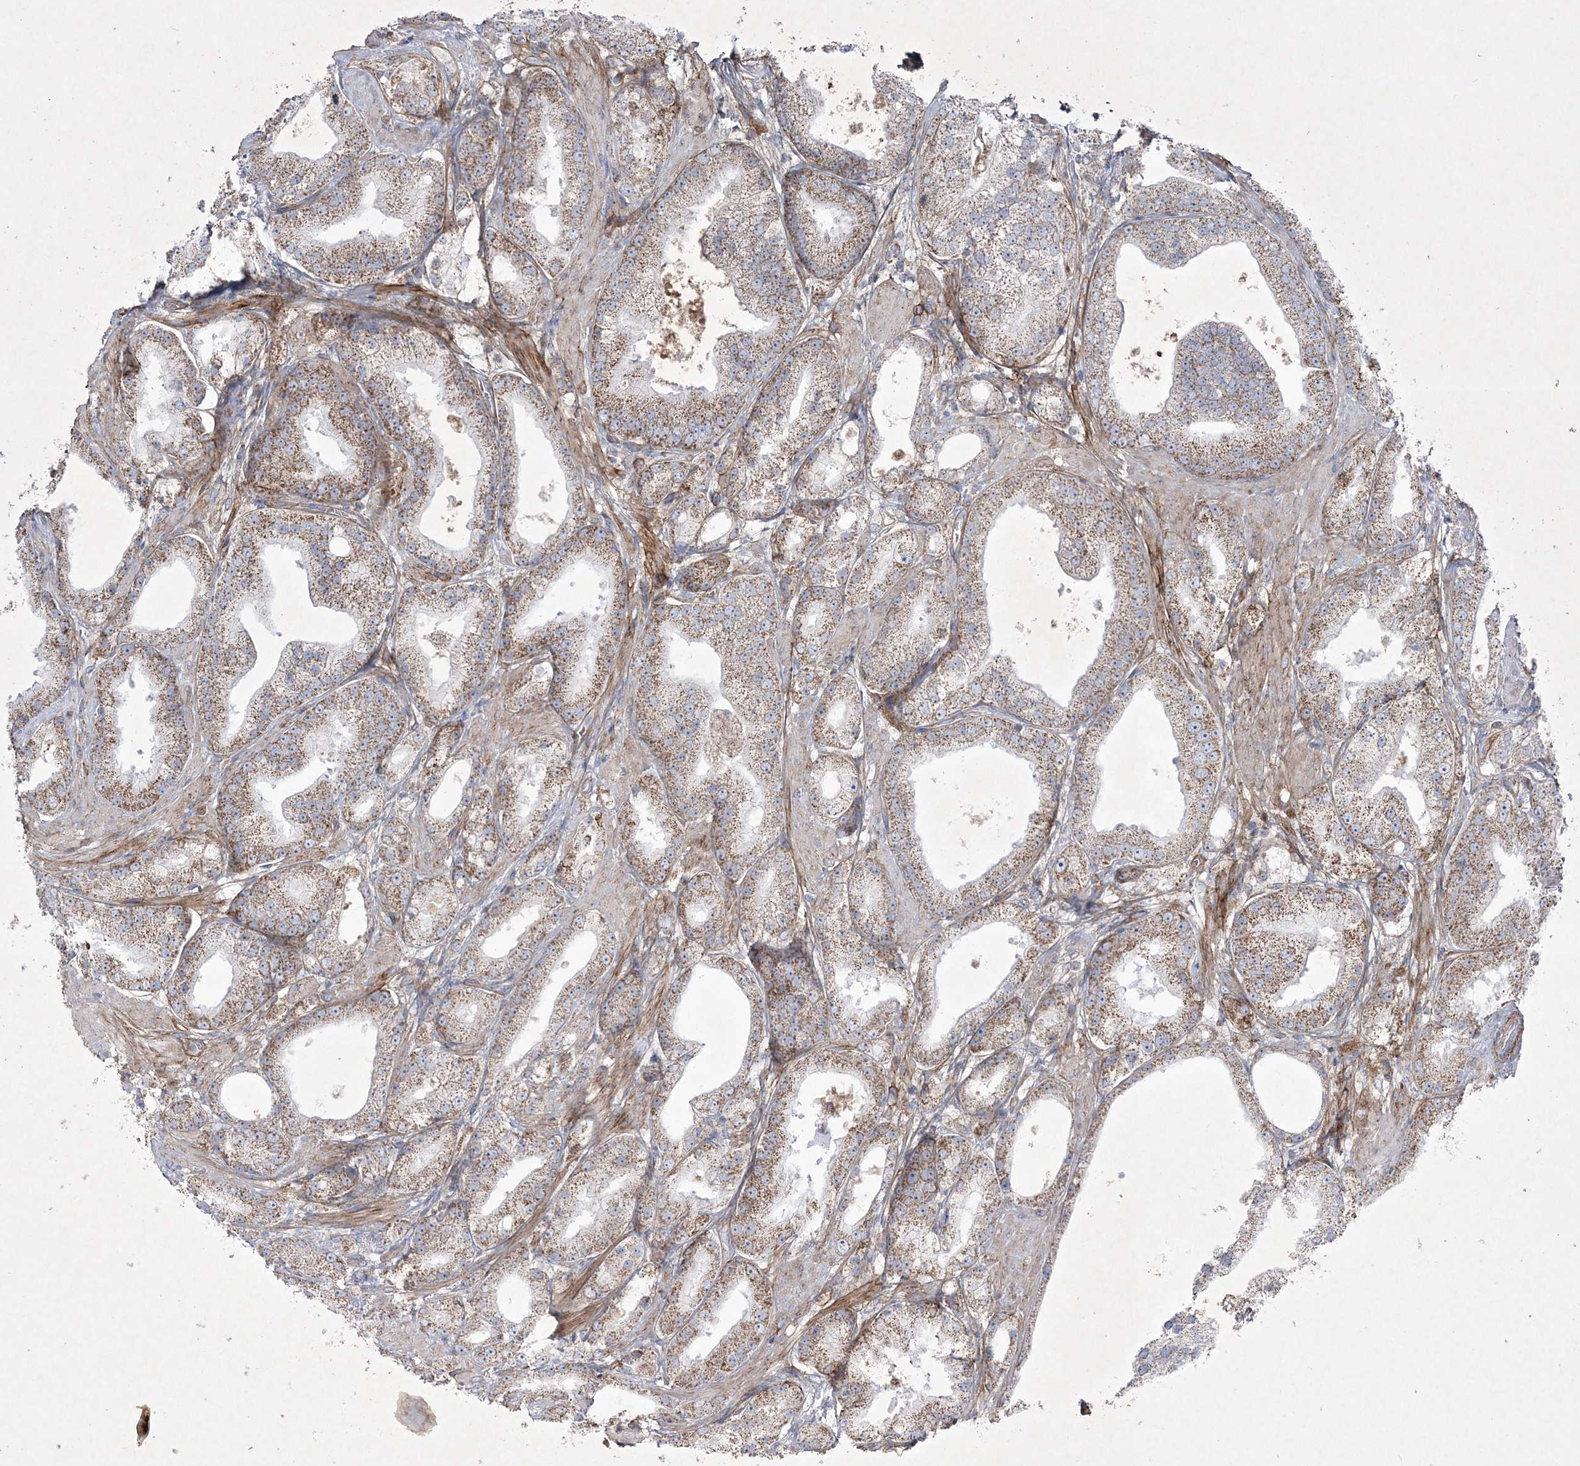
{"staining": {"intensity": "moderate", "quantity": ">75%", "location": "cytoplasmic/membranous"}, "tissue": "prostate cancer", "cell_type": "Tumor cells", "image_type": "cancer", "snomed": [{"axis": "morphology", "description": "Adenocarcinoma, Low grade"}, {"axis": "topography", "description": "Prostate"}], "caption": "Protein analysis of prostate cancer tissue exhibits moderate cytoplasmic/membranous positivity in approximately >75% of tumor cells. Immunohistochemistry stains the protein in brown and the nuclei are stained blue.", "gene": "RICTOR", "patient": {"sex": "male", "age": 67}}